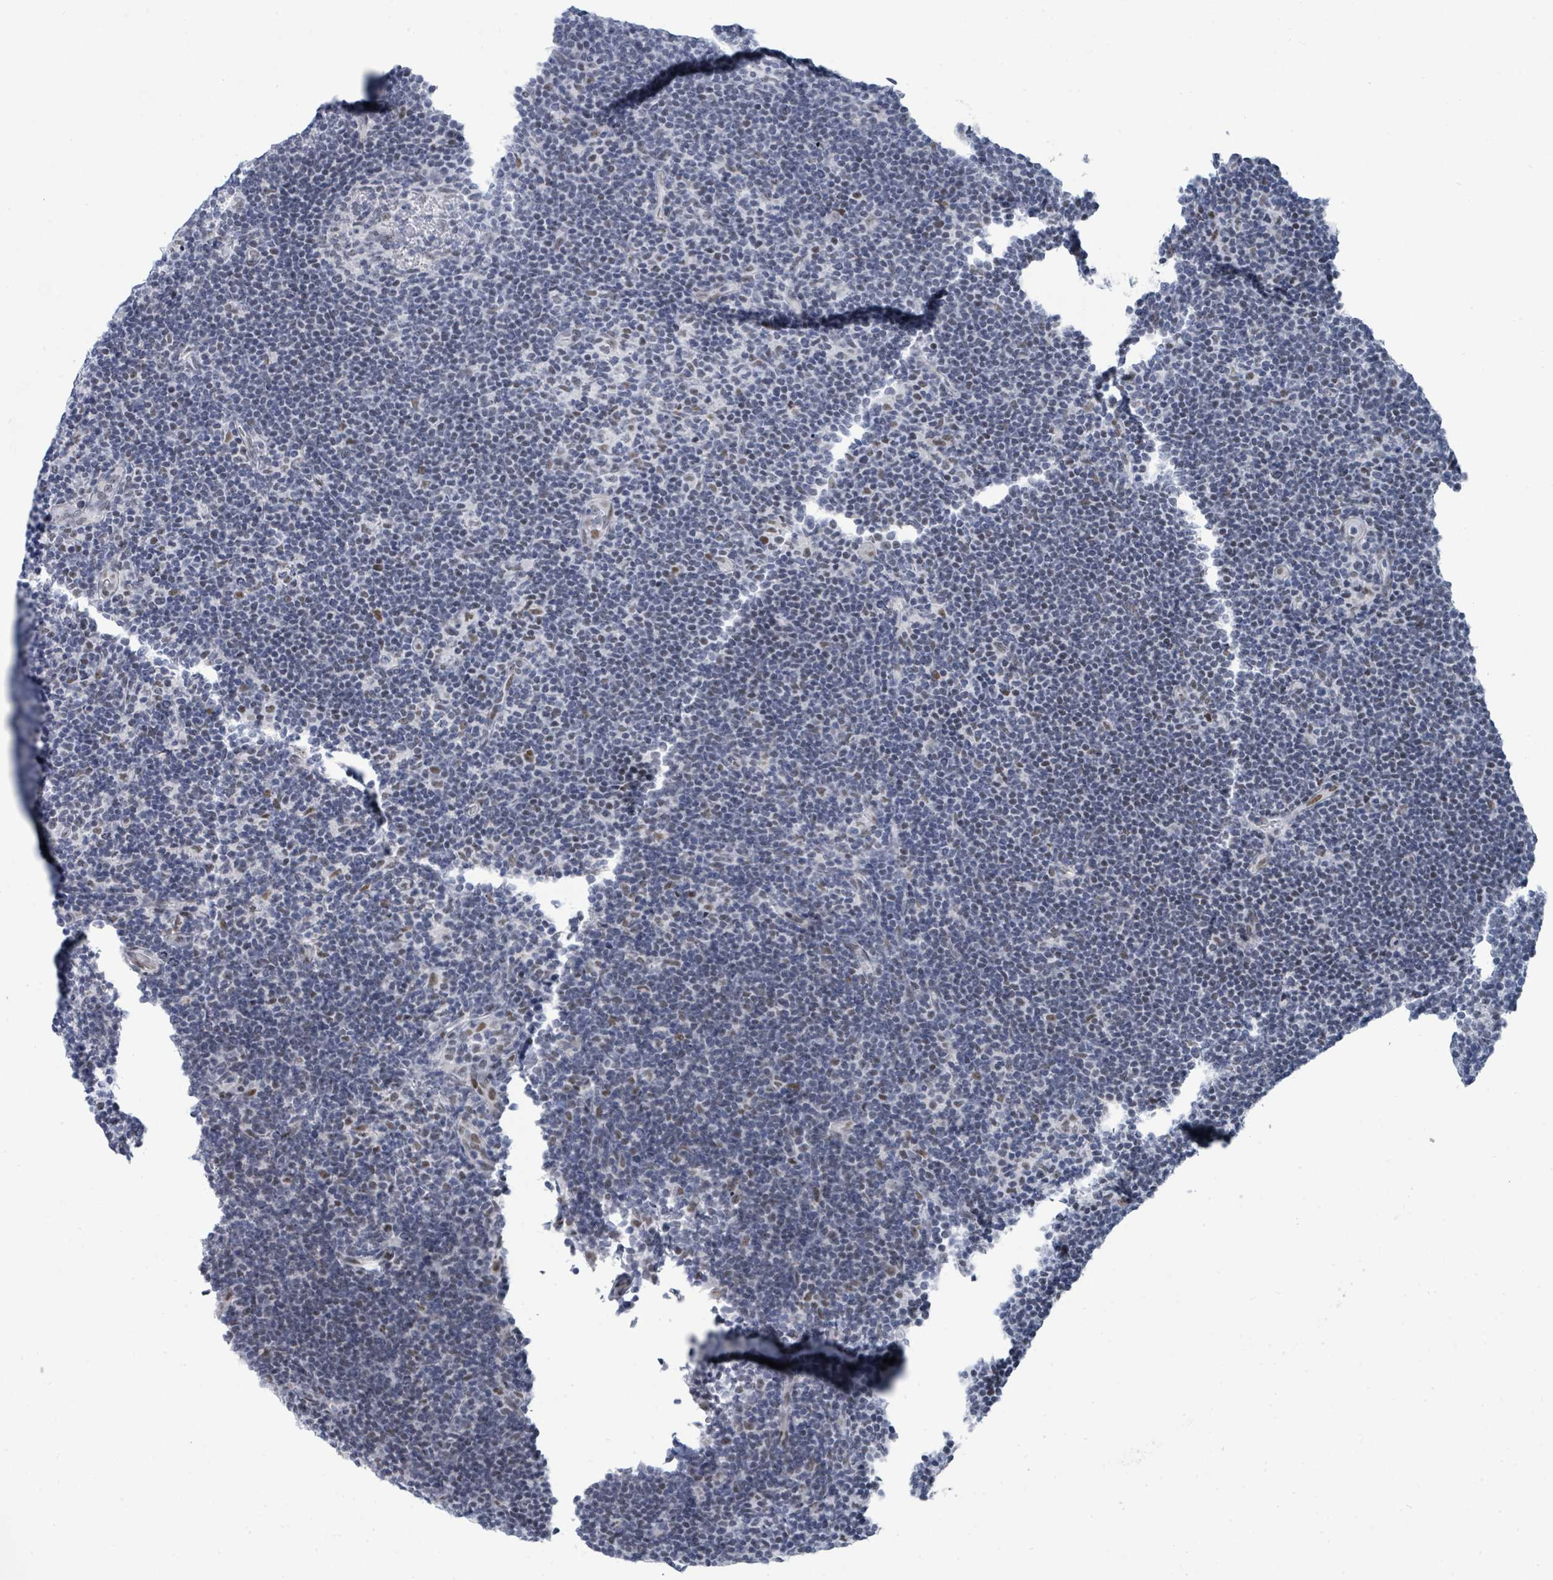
{"staining": {"intensity": "weak", "quantity": "<25%", "location": "nuclear"}, "tissue": "lymphoma", "cell_type": "Tumor cells", "image_type": "cancer", "snomed": [{"axis": "morphology", "description": "Hodgkin's disease, NOS"}, {"axis": "topography", "description": "Lymph node"}], "caption": "IHC of Hodgkin's disease shows no positivity in tumor cells. (Stains: DAB immunohistochemistry with hematoxylin counter stain, Microscopy: brightfield microscopy at high magnification).", "gene": "CT45A5", "patient": {"sex": "female", "age": 57}}